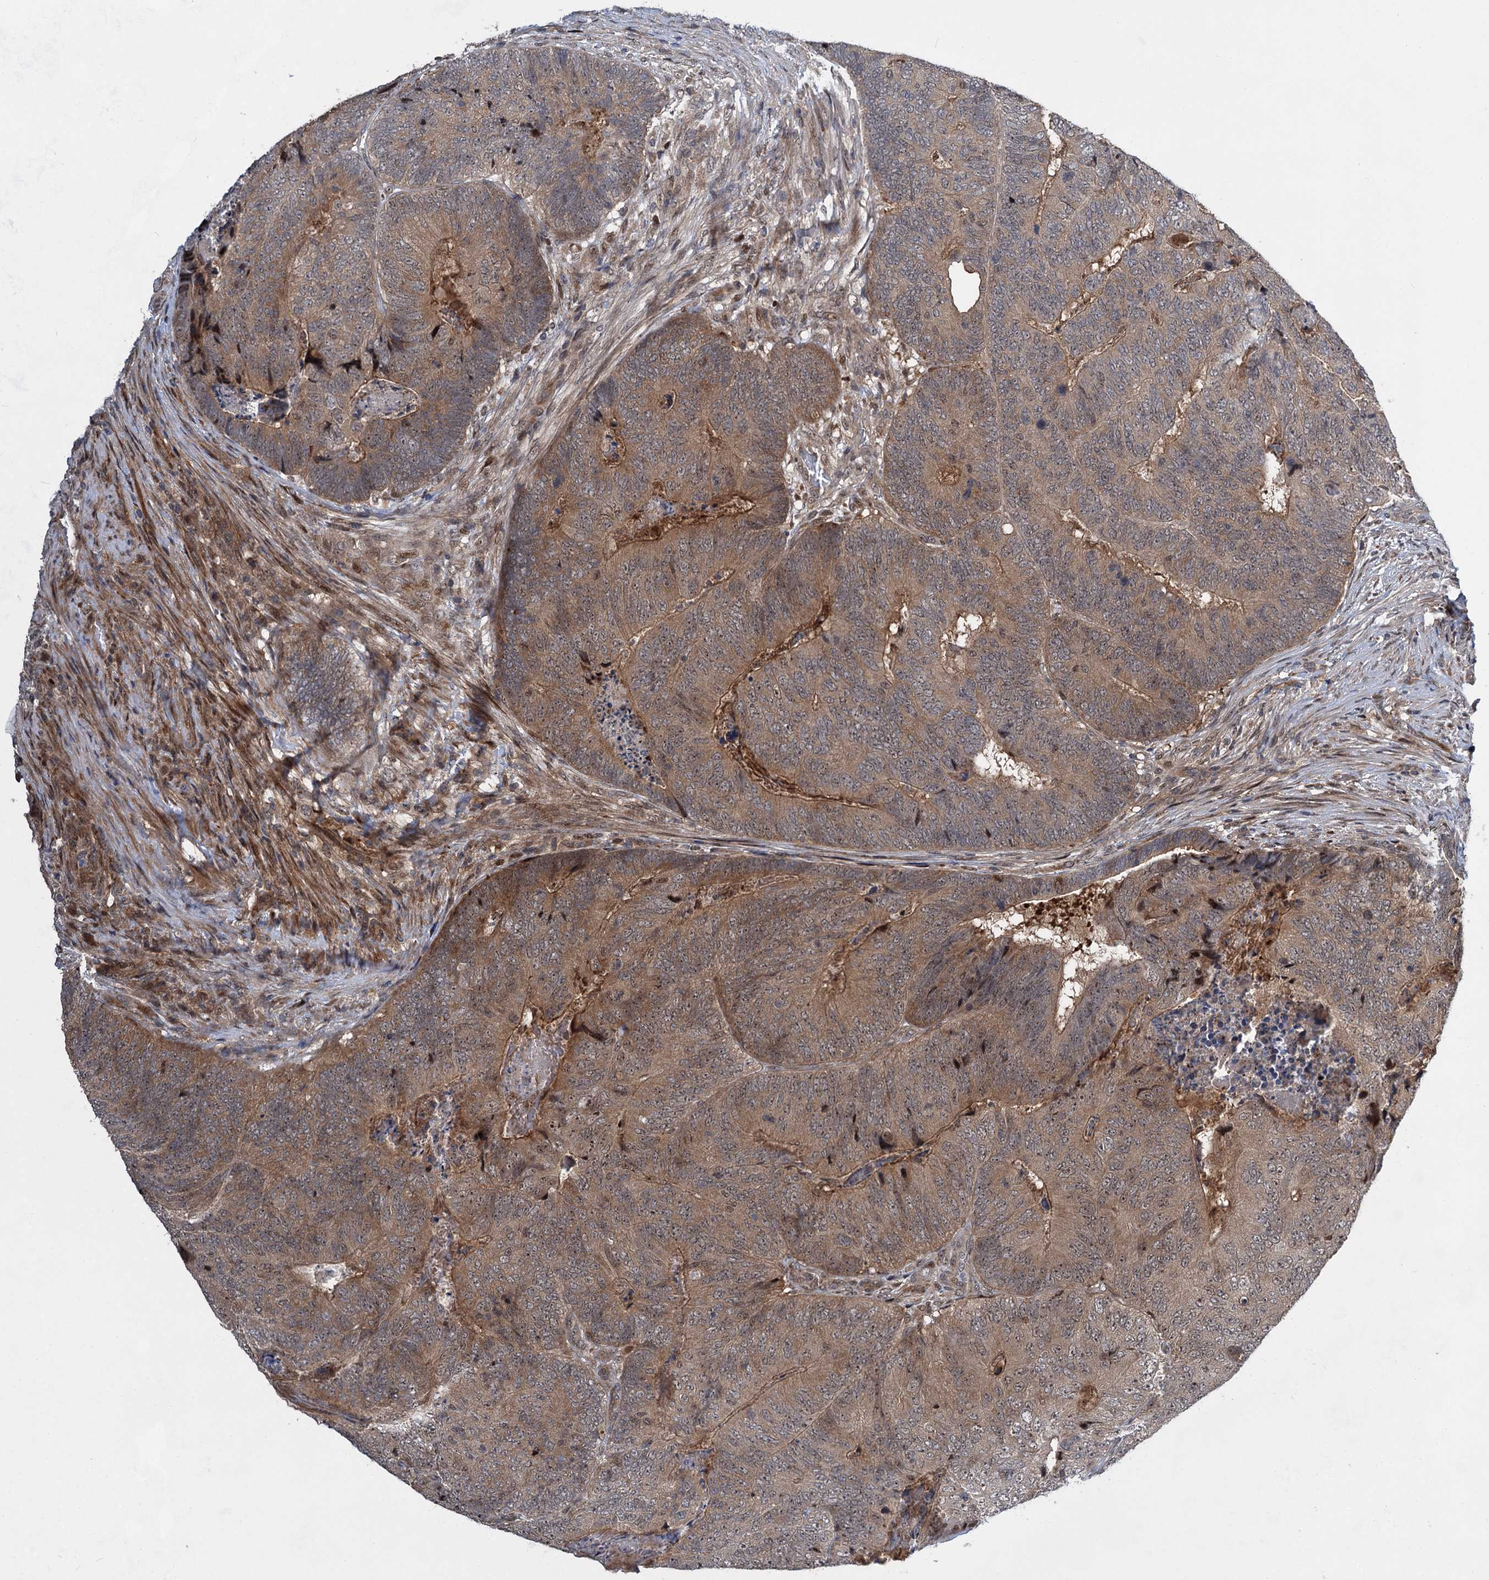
{"staining": {"intensity": "moderate", "quantity": ">75%", "location": "cytoplasmic/membranous,nuclear"}, "tissue": "colorectal cancer", "cell_type": "Tumor cells", "image_type": "cancer", "snomed": [{"axis": "morphology", "description": "Adenocarcinoma, NOS"}, {"axis": "topography", "description": "Colon"}], "caption": "Tumor cells reveal moderate cytoplasmic/membranous and nuclear staining in approximately >75% of cells in colorectal adenocarcinoma.", "gene": "GPBP1", "patient": {"sex": "female", "age": 67}}